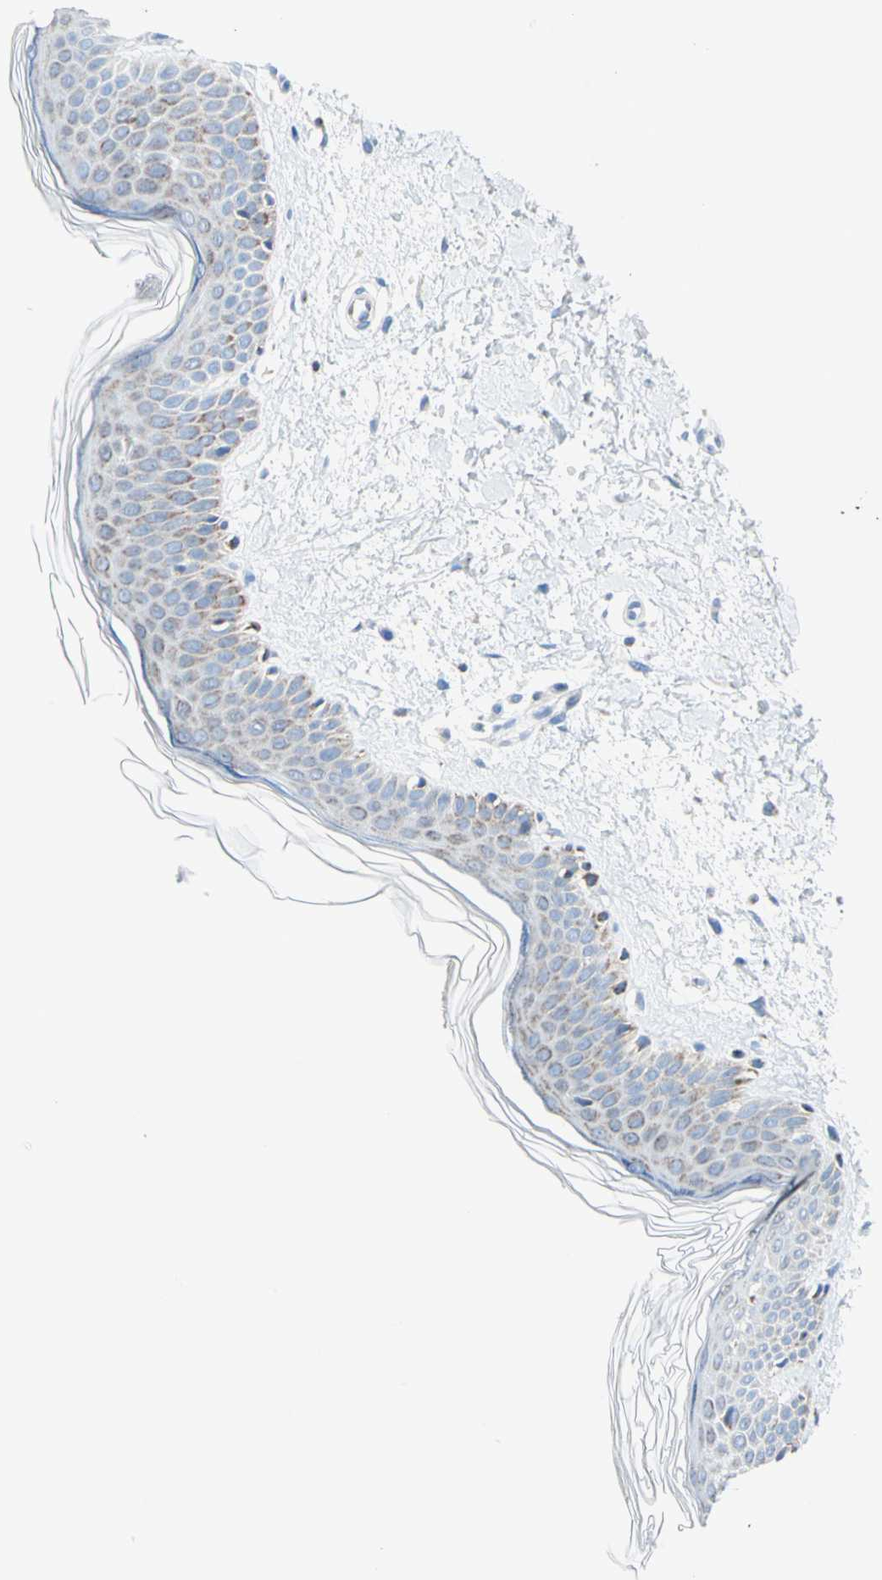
{"staining": {"intensity": "negative", "quantity": "none", "location": "none"}, "tissue": "skin", "cell_type": "Fibroblasts", "image_type": "normal", "snomed": [{"axis": "morphology", "description": "Normal tissue, NOS"}, {"axis": "topography", "description": "Skin"}], "caption": "Immunohistochemistry photomicrograph of benign skin: human skin stained with DAB reveals no significant protein staining in fibroblasts.", "gene": "CYSLTR1", "patient": {"sex": "female", "age": 56}}